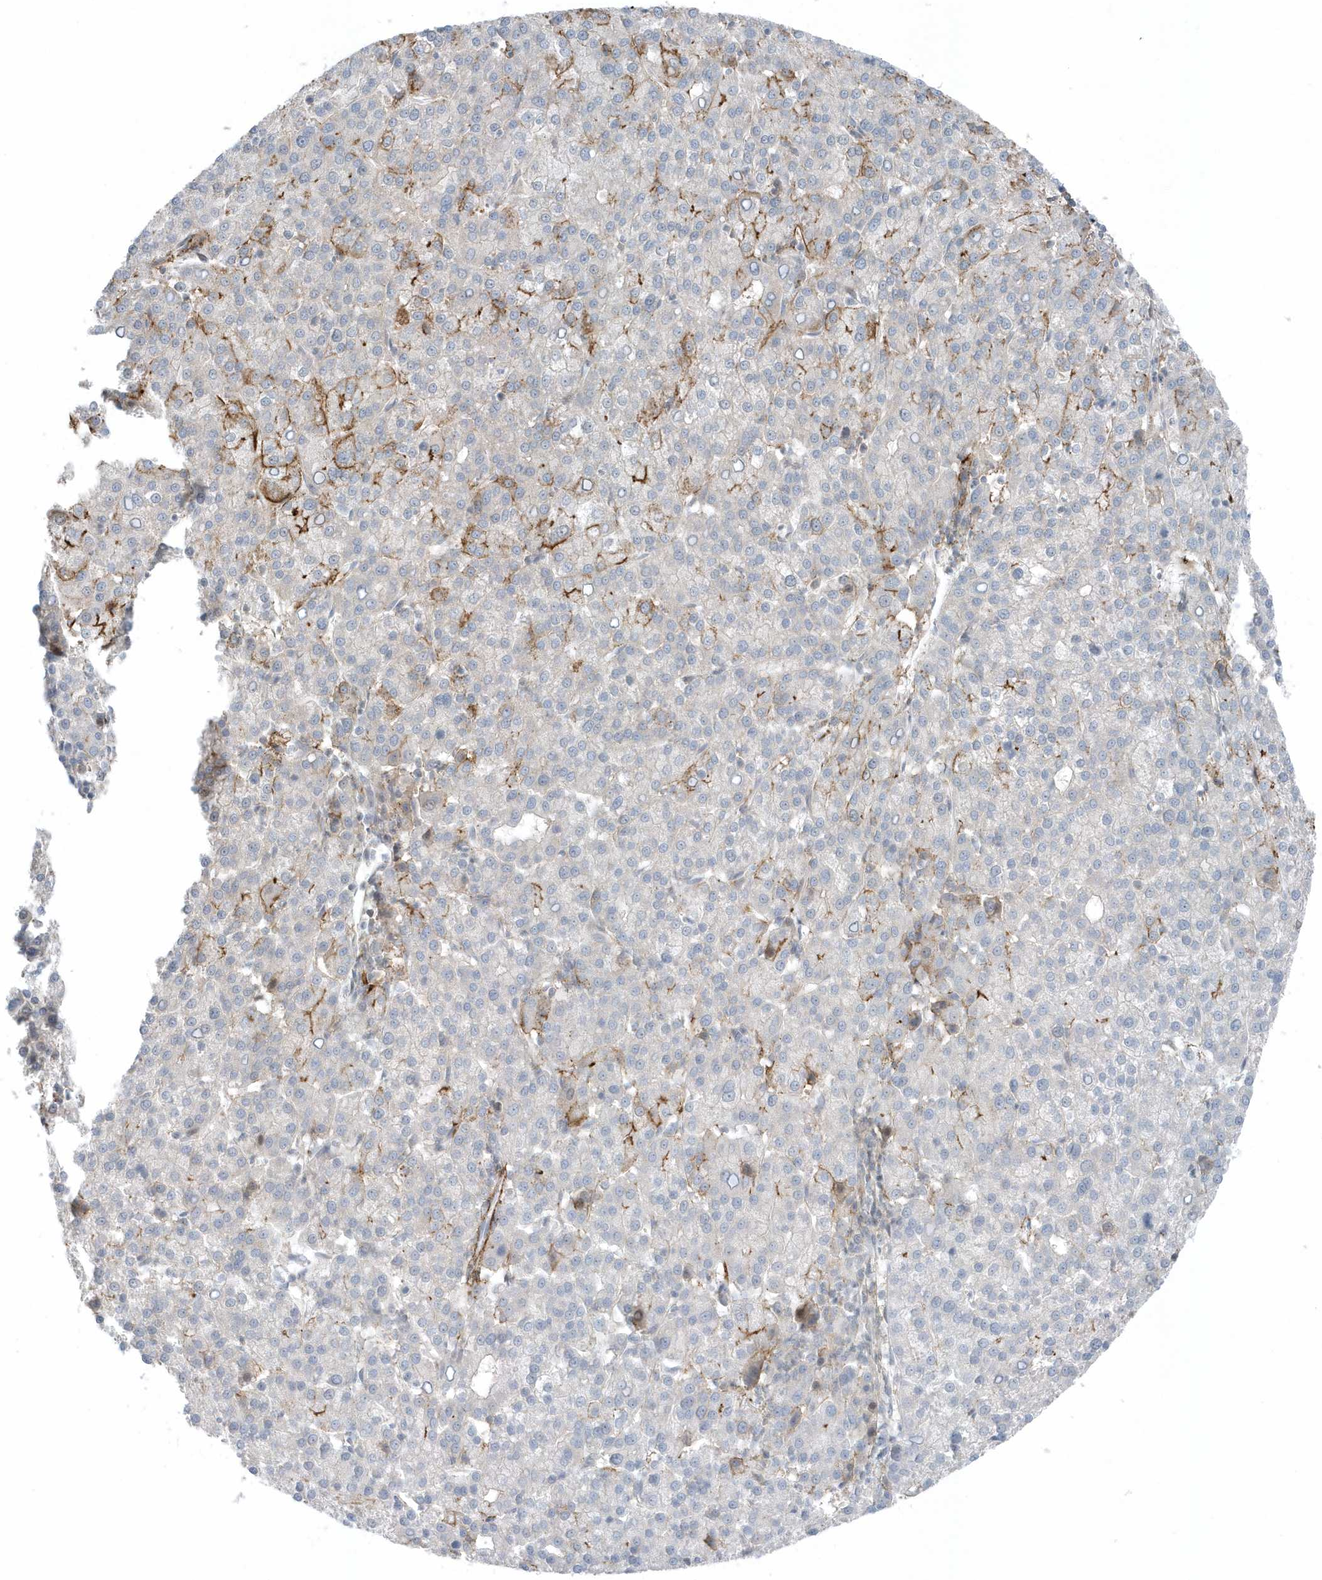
{"staining": {"intensity": "negative", "quantity": "none", "location": "none"}, "tissue": "liver cancer", "cell_type": "Tumor cells", "image_type": "cancer", "snomed": [{"axis": "morphology", "description": "Carcinoma, Hepatocellular, NOS"}, {"axis": "topography", "description": "Liver"}], "caption": "Tumor cells show no significant positivity in liver cancer. The staining is performed using DAB brown chromogen with nuclei counter-stained in using hematoxylin.", "gene": "CACNB2", "patient": {"sex": "female", "age": 58}}